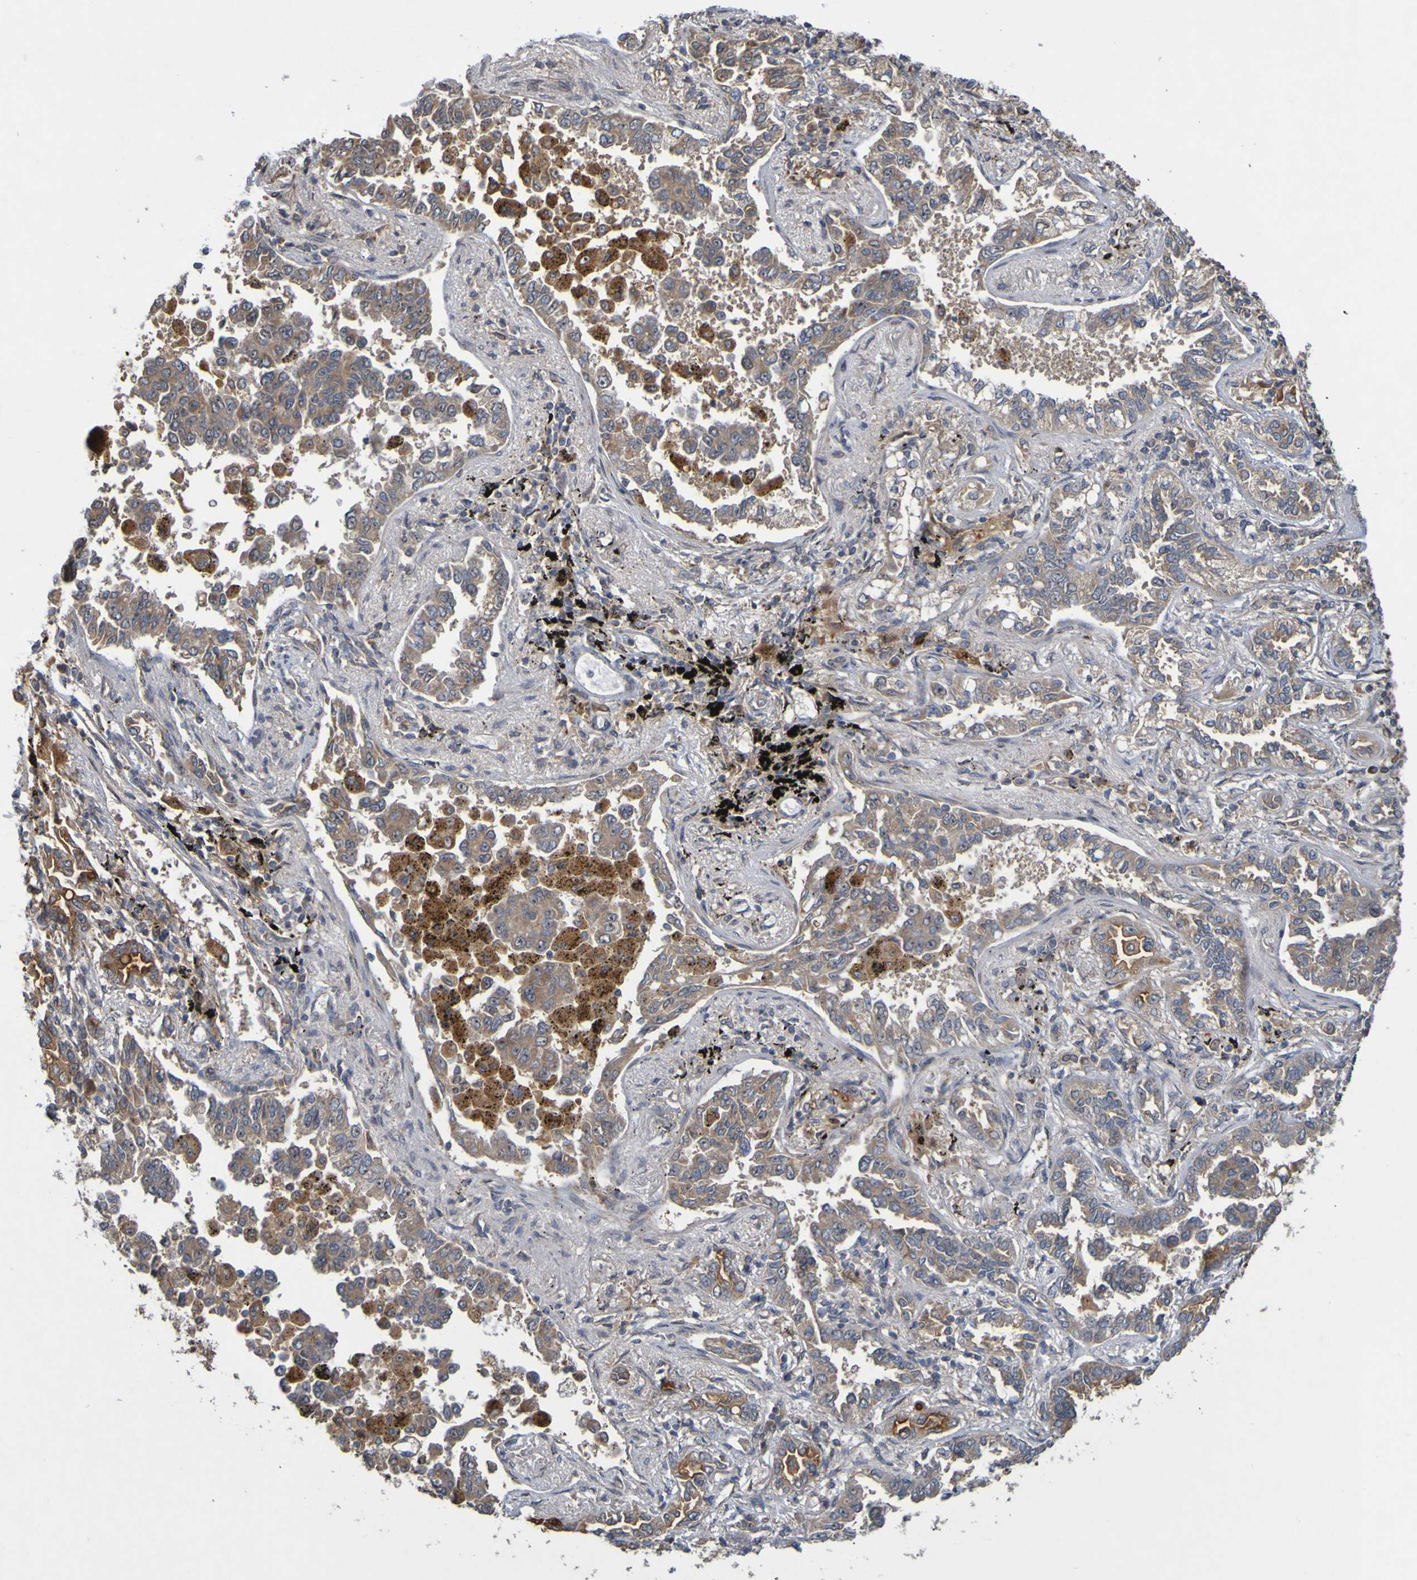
{"staining": {"intensity": "weak", "quantity": ">75%", "location": "cytoplasmic/membranous"}, "tissue": "lung cancer", "cell_type": "Tumor cells", "image_type": "cancer", "snomed": [{"axis": "morphology", "description": "Normal tissue, NOS"}, {"axis": "morphology", "description": "Adenocarcinoma, NOS"}, {"axis": "topography", "description": "Lung"}], "caption": "Immunohistochemistry (IHC) photomicrograph of lung cancer (adenocarcinoma) stained for a protein (brown), which demonstrates low levels of weak cytoplasmic/membranous staining in approximately >75% of tumor cells.", "gene": "TMBIM1", "patient": {"sex": "male", "age": 59}}